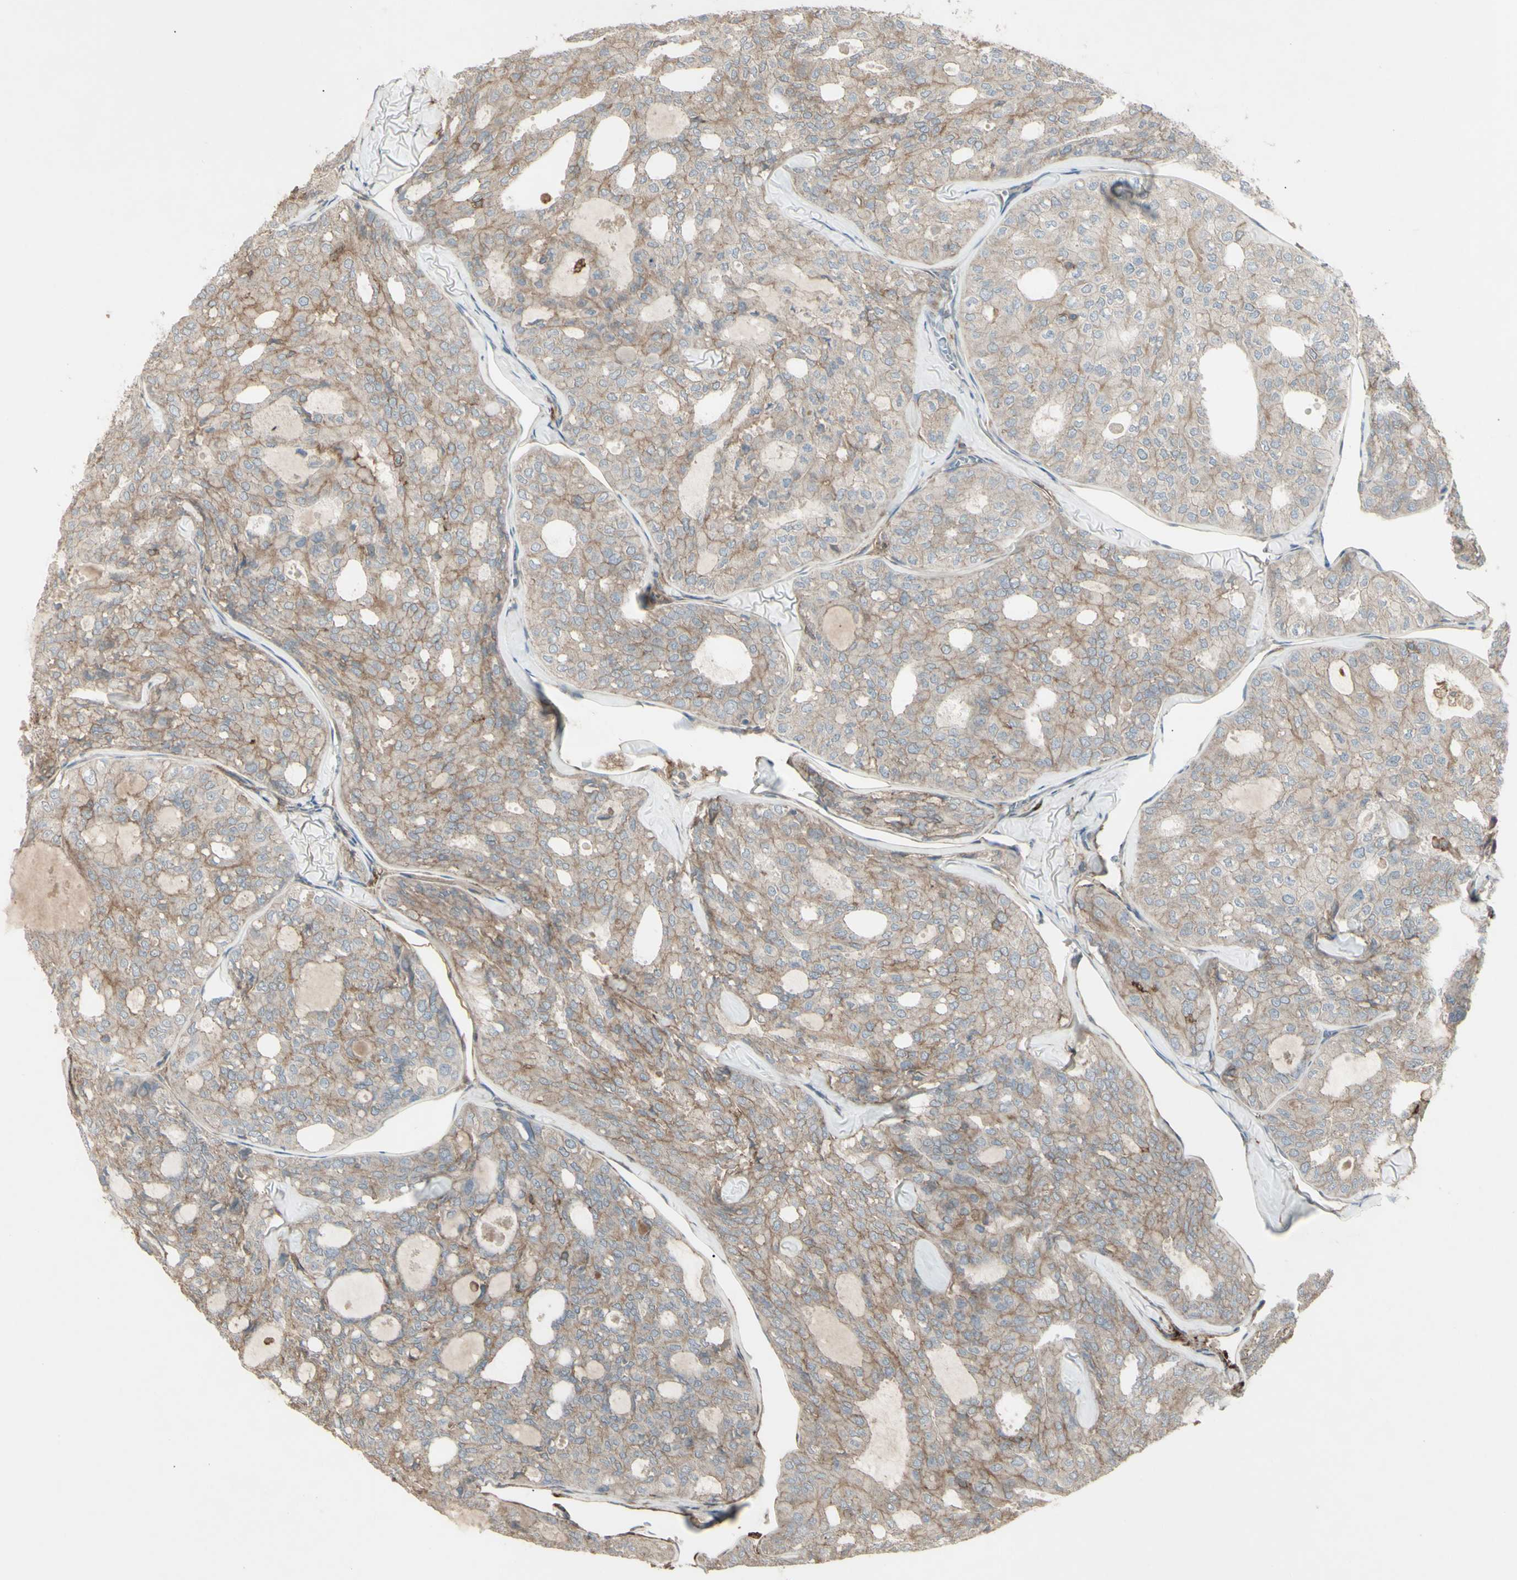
{"staining": {"intensity": "weak", "quantity": "25%-75%", "location": "cytoplasmic/membranous"}, "tissue": "thyroid cancer", "cell_type": "Tumor cells", "image_type": "cancer", "snomed": [{"axis": "morphology", "description": "Follicular adenoma carcinoma, NOS"}, {"axis": "topography", "description": "Thyroid gland"}], "caption": "An image of thyroid follicular adenoma carcinoma stained for a protein exhibits weak cytoplasmic/membranous brown staining in tumor cells.", "gene": "CD276", "patient": {"sex": "male", "age": 75}}